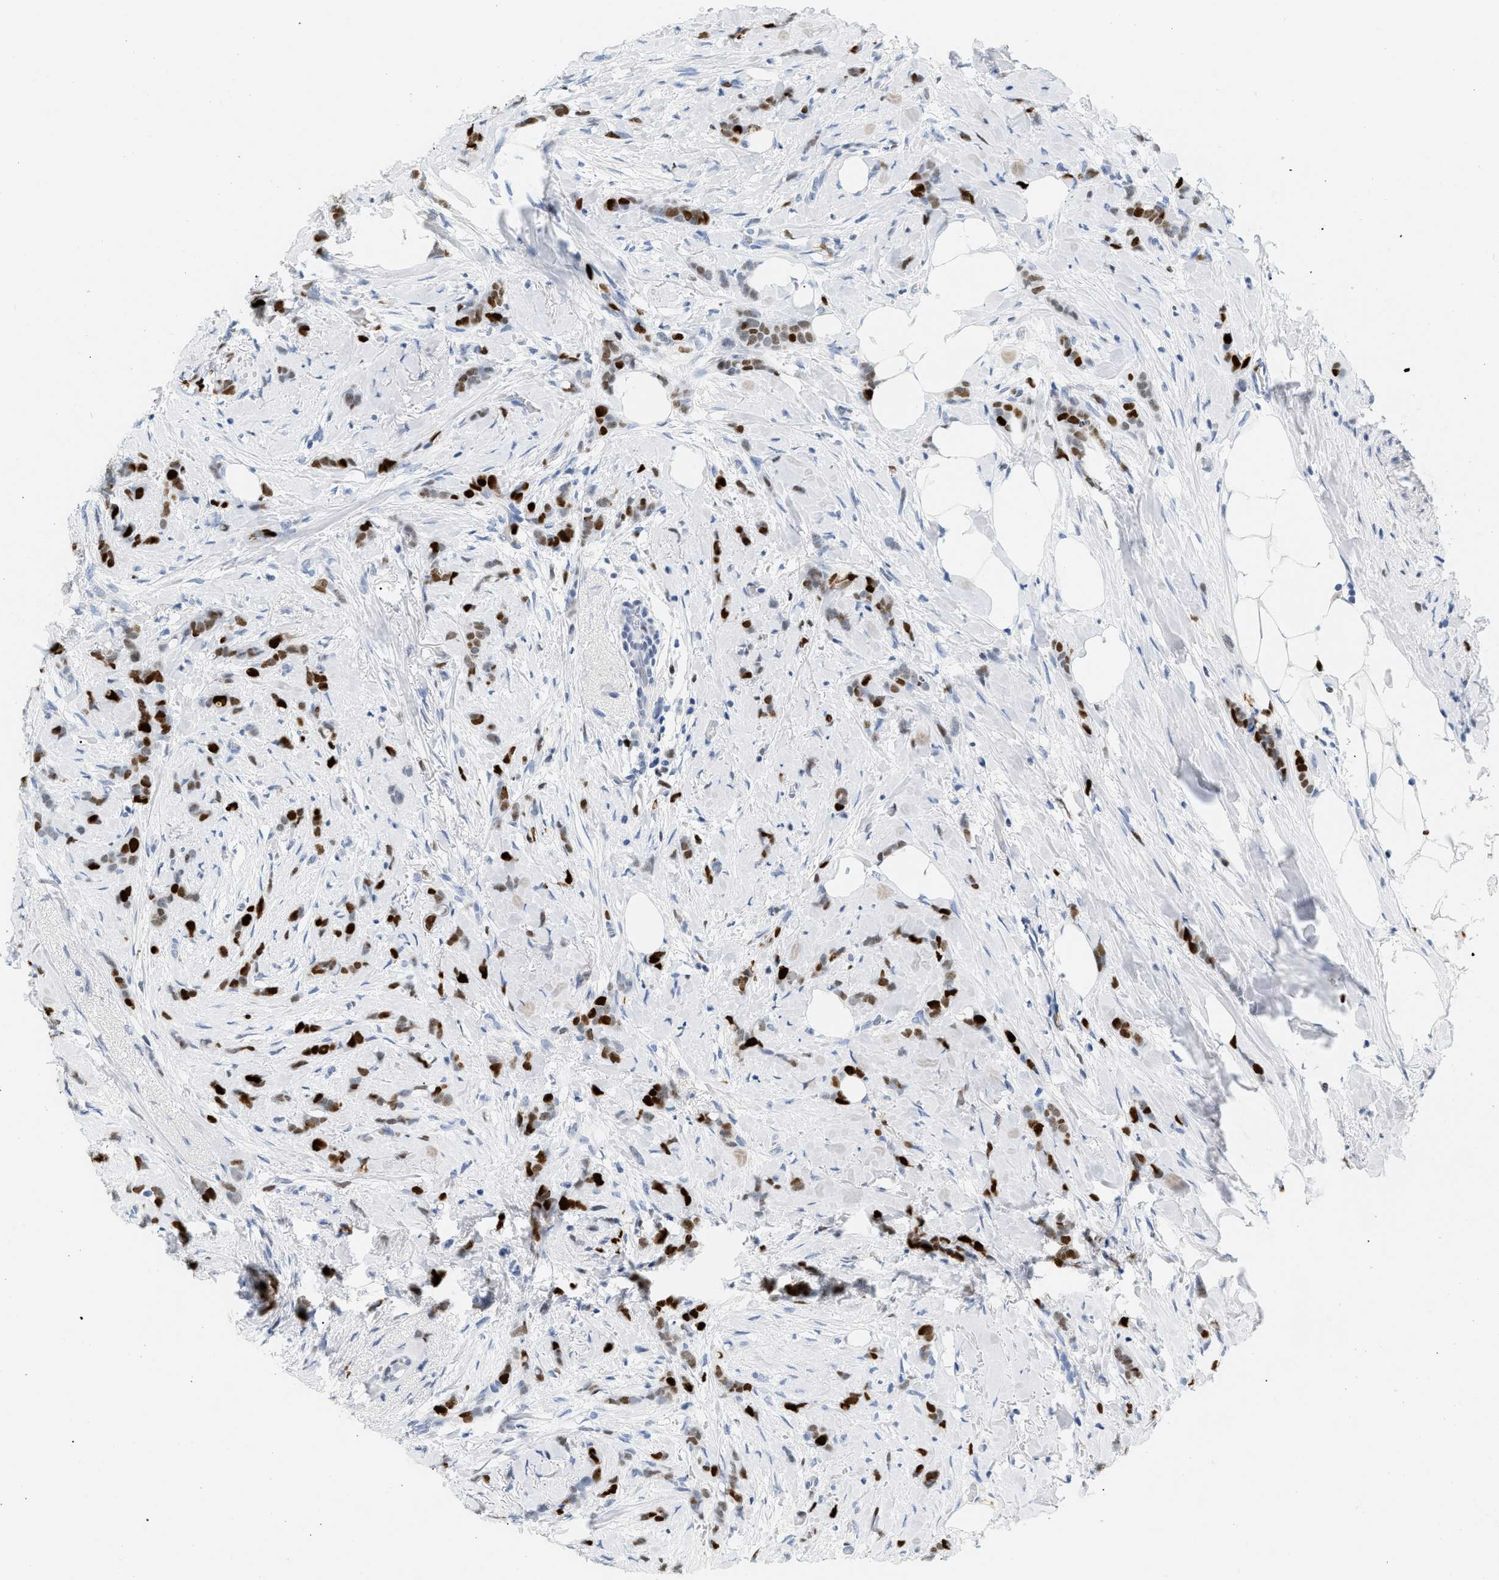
{"staining": {"intensity": "strong", "quantity": "25%-75%", "location": "nuclear"}, "tissue": "breast cancer", "cell_type": "Tumor cells", "image_type": "cancer", "snomed": [{"axis": "morphology", "description": "Lobular carcinoma, in situ"}, {"axis": "morphology", "description": "Lobular carcinoma"}, {"axis": "topography", "description": "Breast"}], "caption": "Breast cancer stained for a protein (brown) demonstrates strong nuclear positive expression in about 25%-75% of tumor cells.", "gene": "MCM7", "patient": {"sex": "female", "age": 41}}